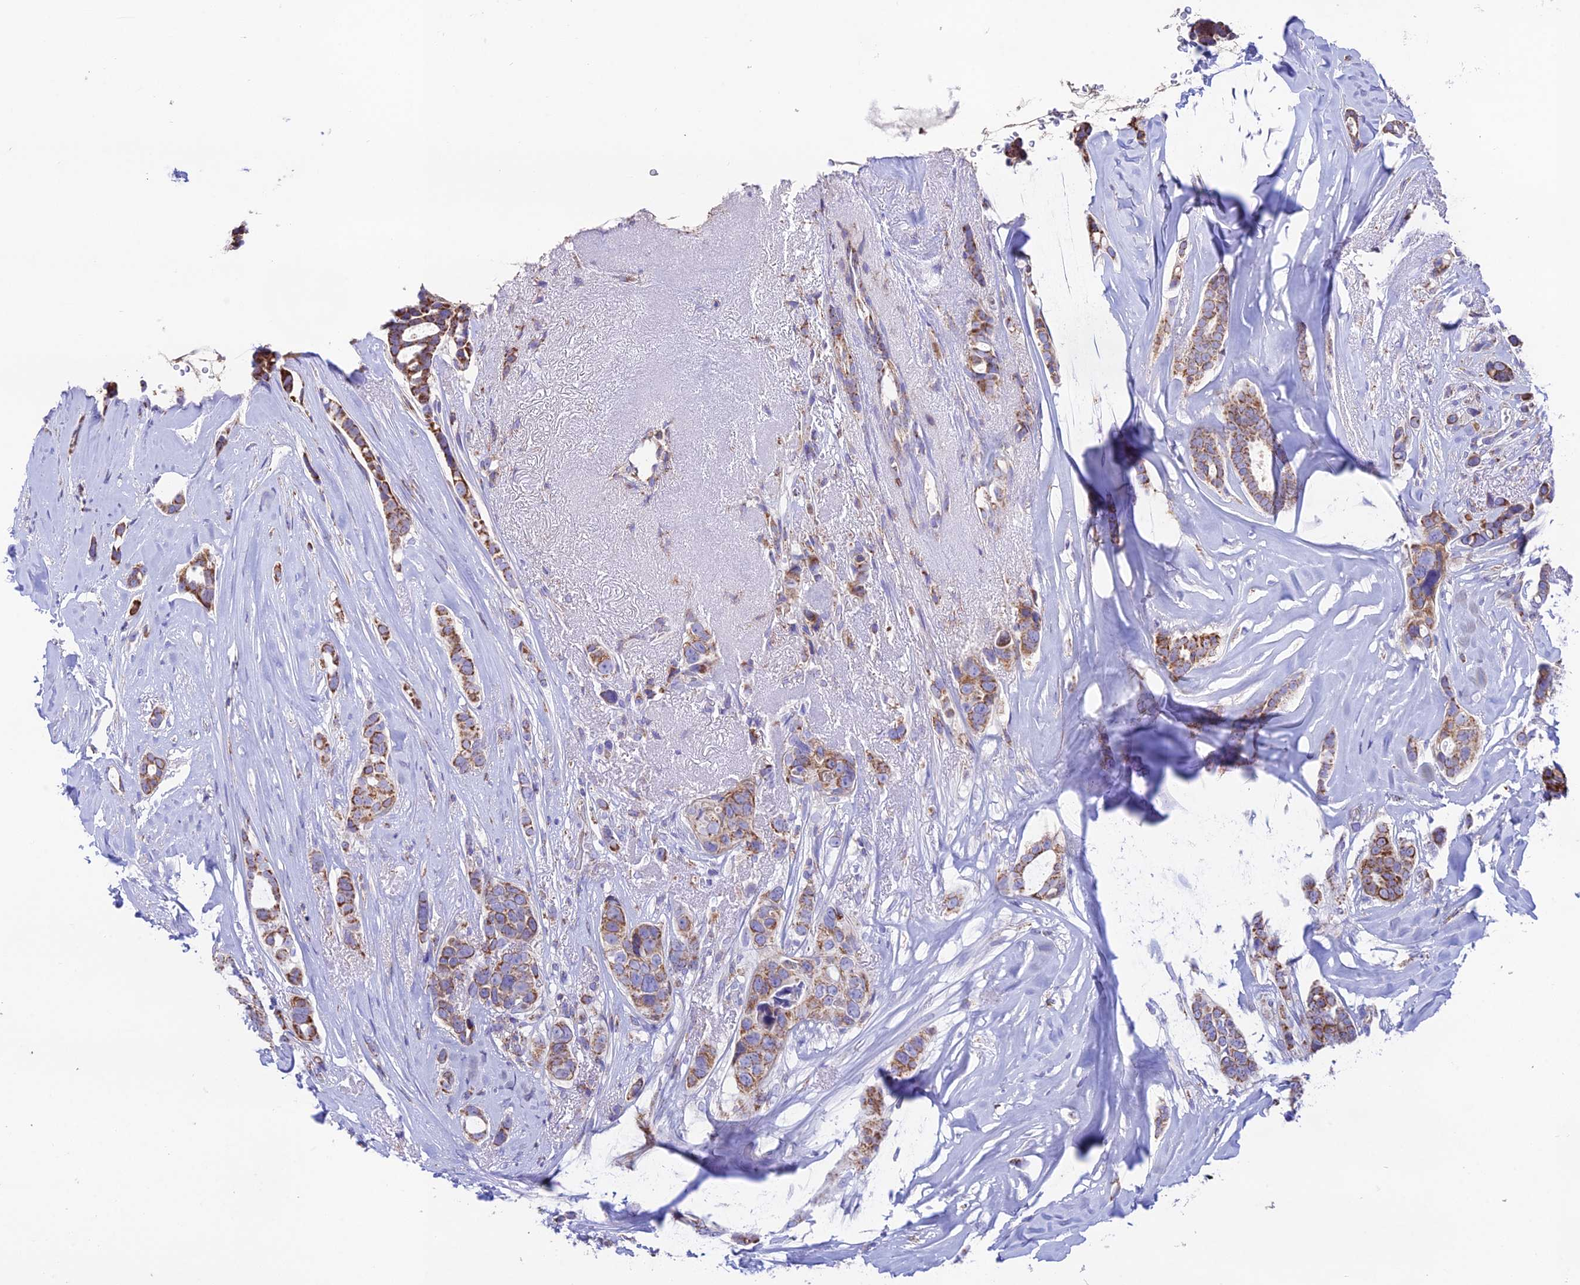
{"staining": {"intensity": "moderate", "quantity": ">75%", "location": "cytoplasmic/membranous"}, "tissue": "breast cancer", "cell_type": "Tumor cells", "image_type": "cancer", "snomed": [{"axis": "morphology", "description": "Lobular carcinoma"}, {"axis": "topography", "description": "Breast"}], "caption": "Brown immunohistochemical staining in breast cancer demonstrates moderate cytoplasmic/membranous staining in about >75% of tumor cells.", "gene": "HSDL2", "patient": {"sex": "female", "age": 51}}